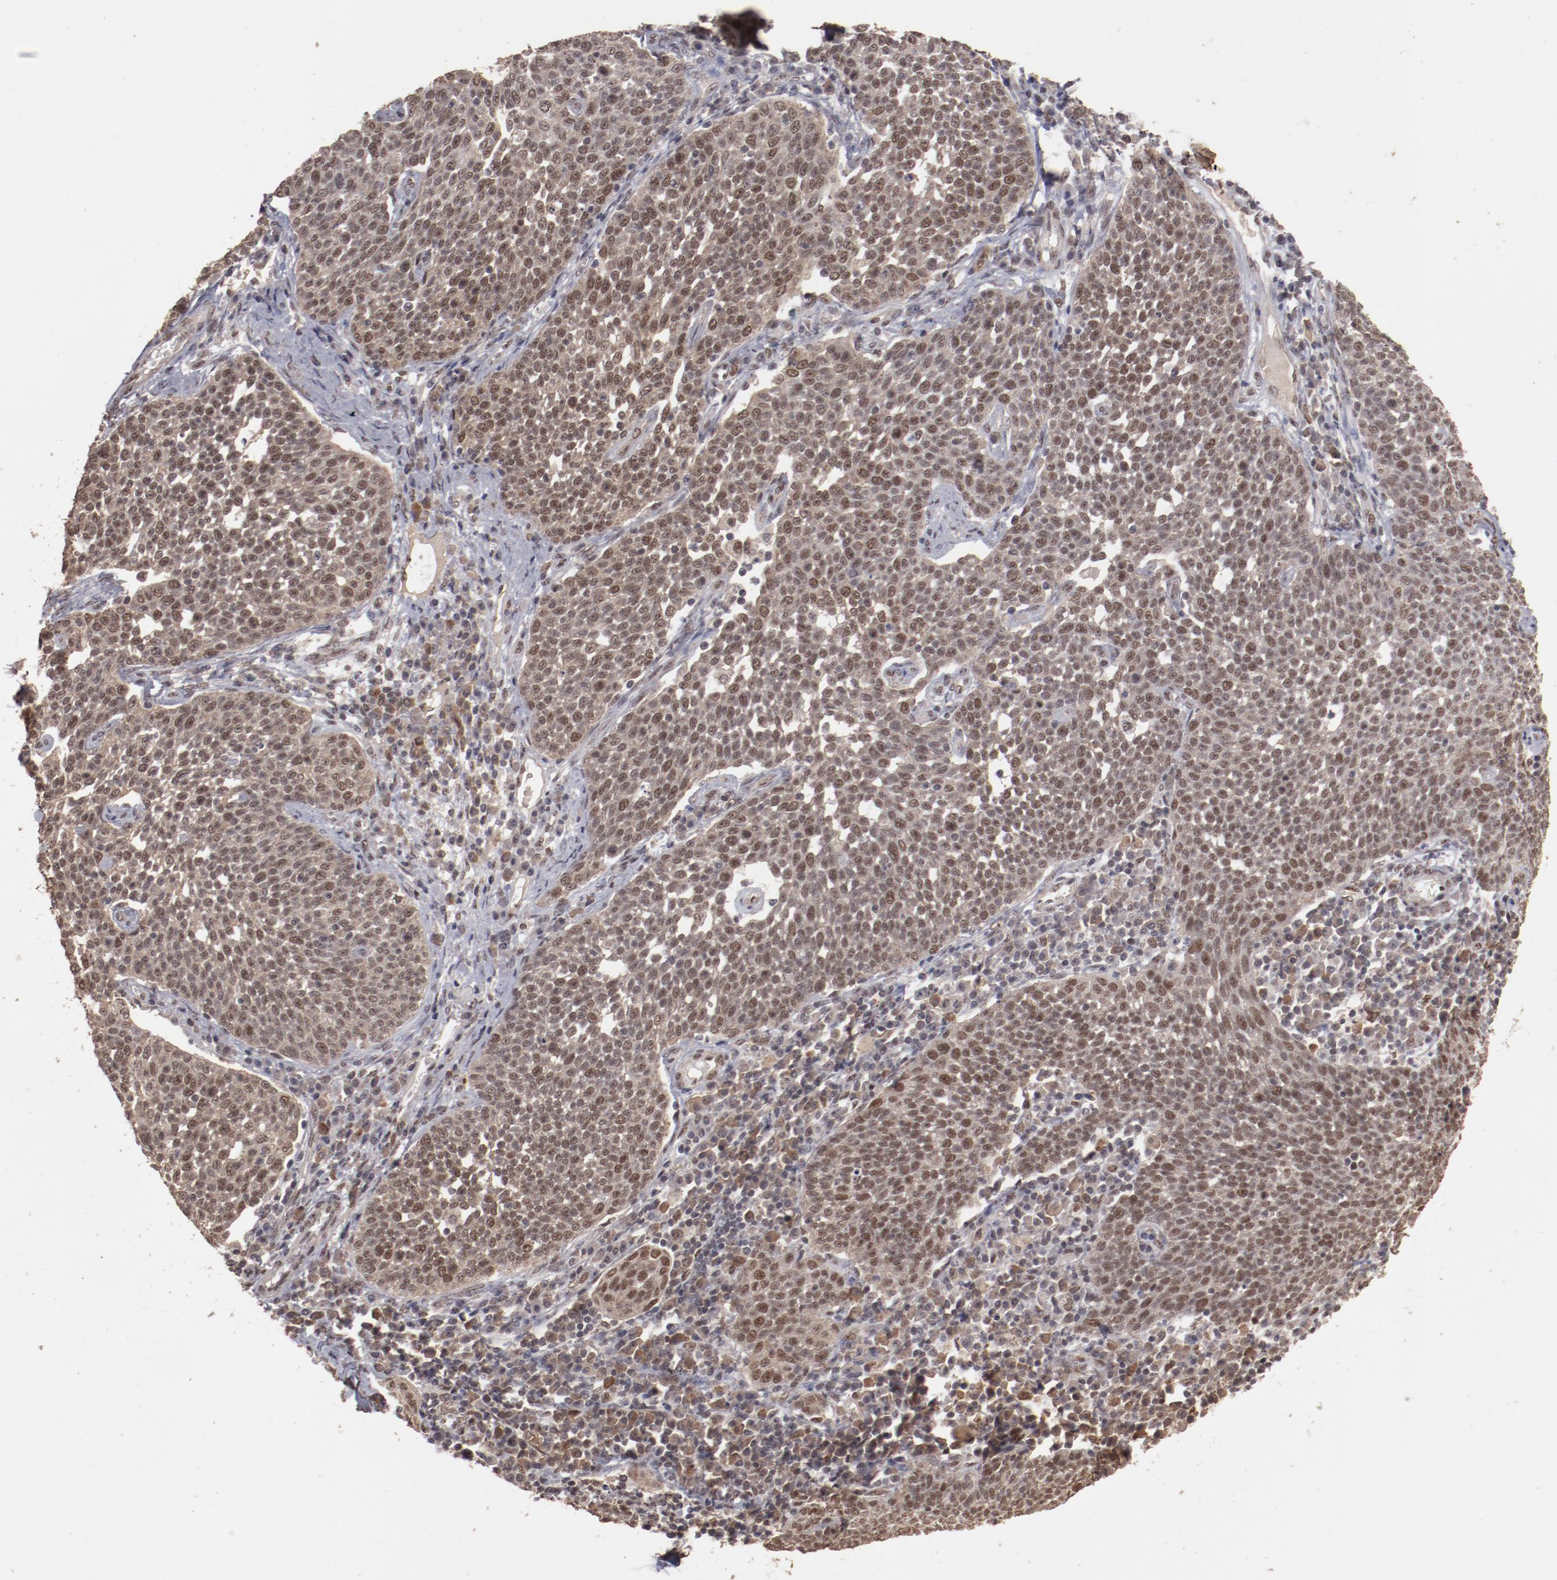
{"staining": {"intensity": "weak", "quantity": "25%-75%", "location": "cytoplasmic/membranous,nuclear"}, "tissue": "cervical cancer", "cell_type": "Tumor cells", "image_type": "cancer", "snomed": [{"axis": "morphology", "description": "Squamous cell carcinoma, NOS"}, {"axis": "topography", "description": "Cervix"}], "caption": "Cervical squamous cell carcinoma was stained to show a protein in brown. There is low levels of weak cytoplasmic/membranous and nuclear expression in about 25%-75% of tumor cells.", "gene": "CLOCK", "patient": {"sex": "female", "age": 34}}